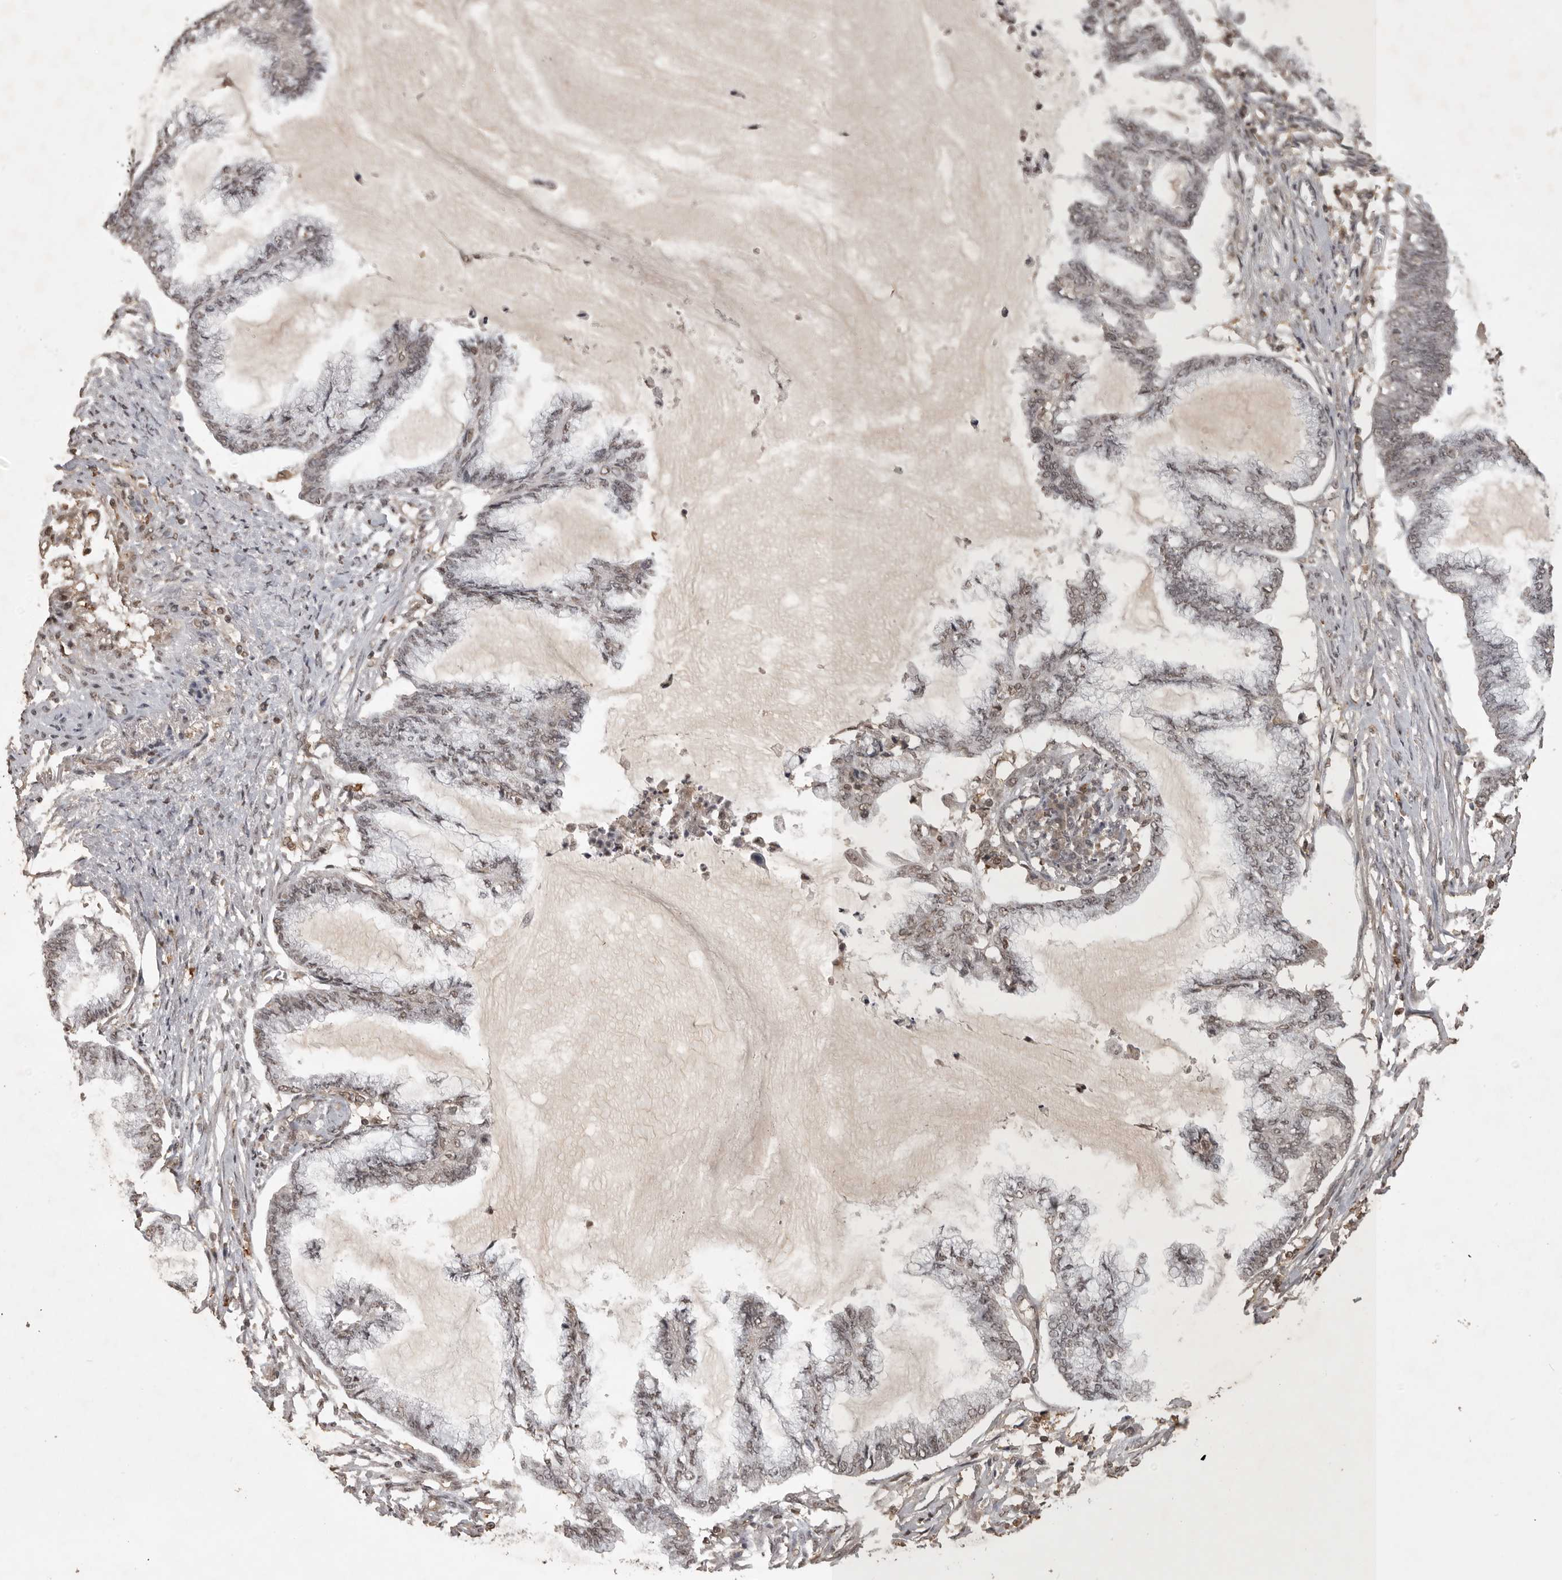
{"staining": {"intensity": "weak", "quantity": "25%-75%", "location": "nuclear"}, "tissue": "endometrial cancer", "cell_type": "Tumor cells", "image_type": "cancer", "snomed": [{"axis": "morphology", "description": "Adenocarcinoma, NOS"}, {"axis": "topography", "description": "Endometrium"}], "caption": "A photomicrograph showing weak nuclear expression in approximately 25%-75% of tumor cells in endometrial cancer (adenocarcinoma), as visualized by brown immunohistochemical staining.", "gene": "CBLL1", "patient": {"sex": "female", "age": 86}}